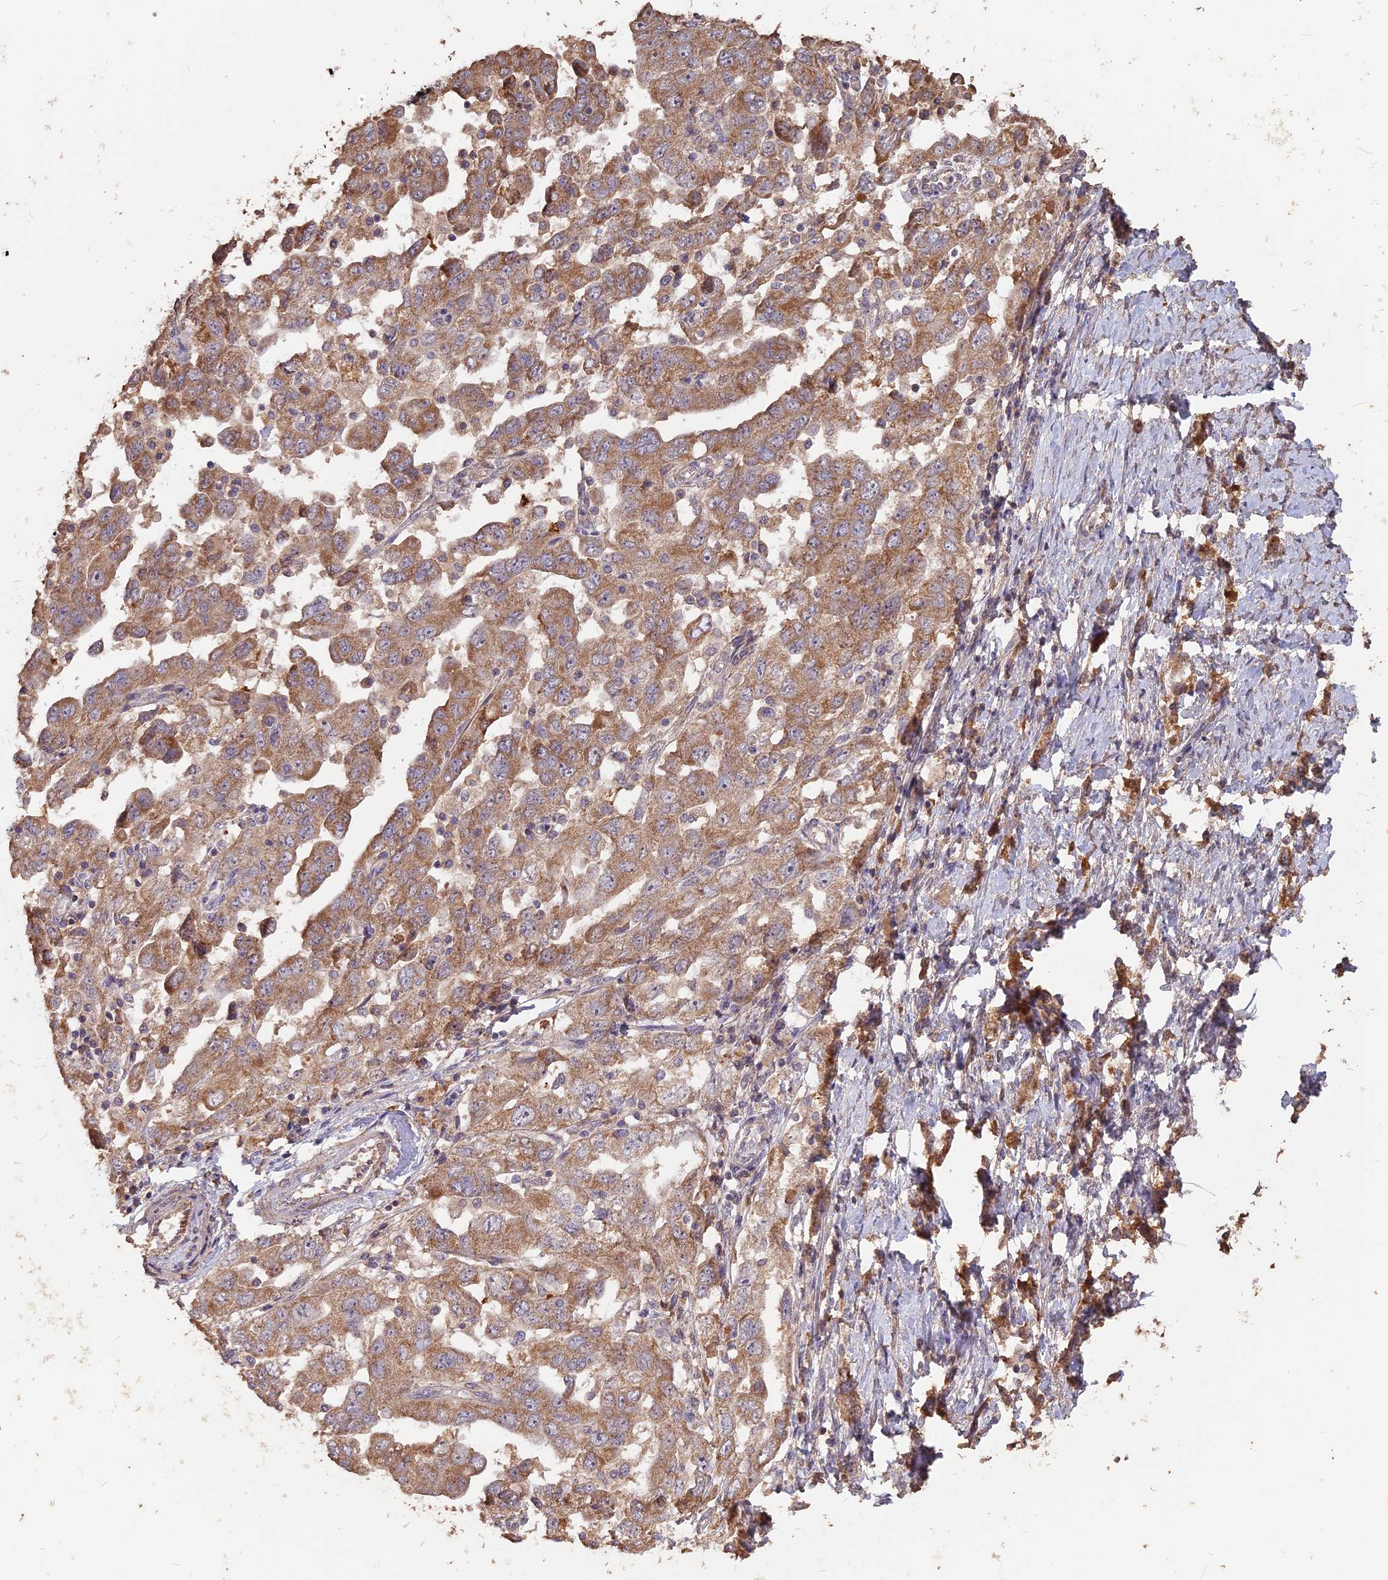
{"staining": {"intensity": "moderate", "quantity": ">75%", "location": "cytoplasmic/membranous"}, "tissue": "ovarian cancer", "cell_type": "Tumor cells", "image_type": "cancer", "snomed": [{"axis": "morphology", "description": "Carcinoma, NOS"}, {"axis": "morphology", "description": "Cystadenocarcinoma, serous, NOS"}, {"axis": "topography", "description": "Ovary"}], "caption": "DAB (3,3'-diaminobenzidine) immunohistochemical staining of serous cystadenocarcinoma (ovarian) shows moderate cytoplasmic/membranous protein expression in approximately >75% of tumor cells. Using DAB (brown) and hematoxylin (blue) stains, captured at high magnification using brightfield microscopy.", "gene": "LAYN", "patient": {"sex": "female", "age": 69}}